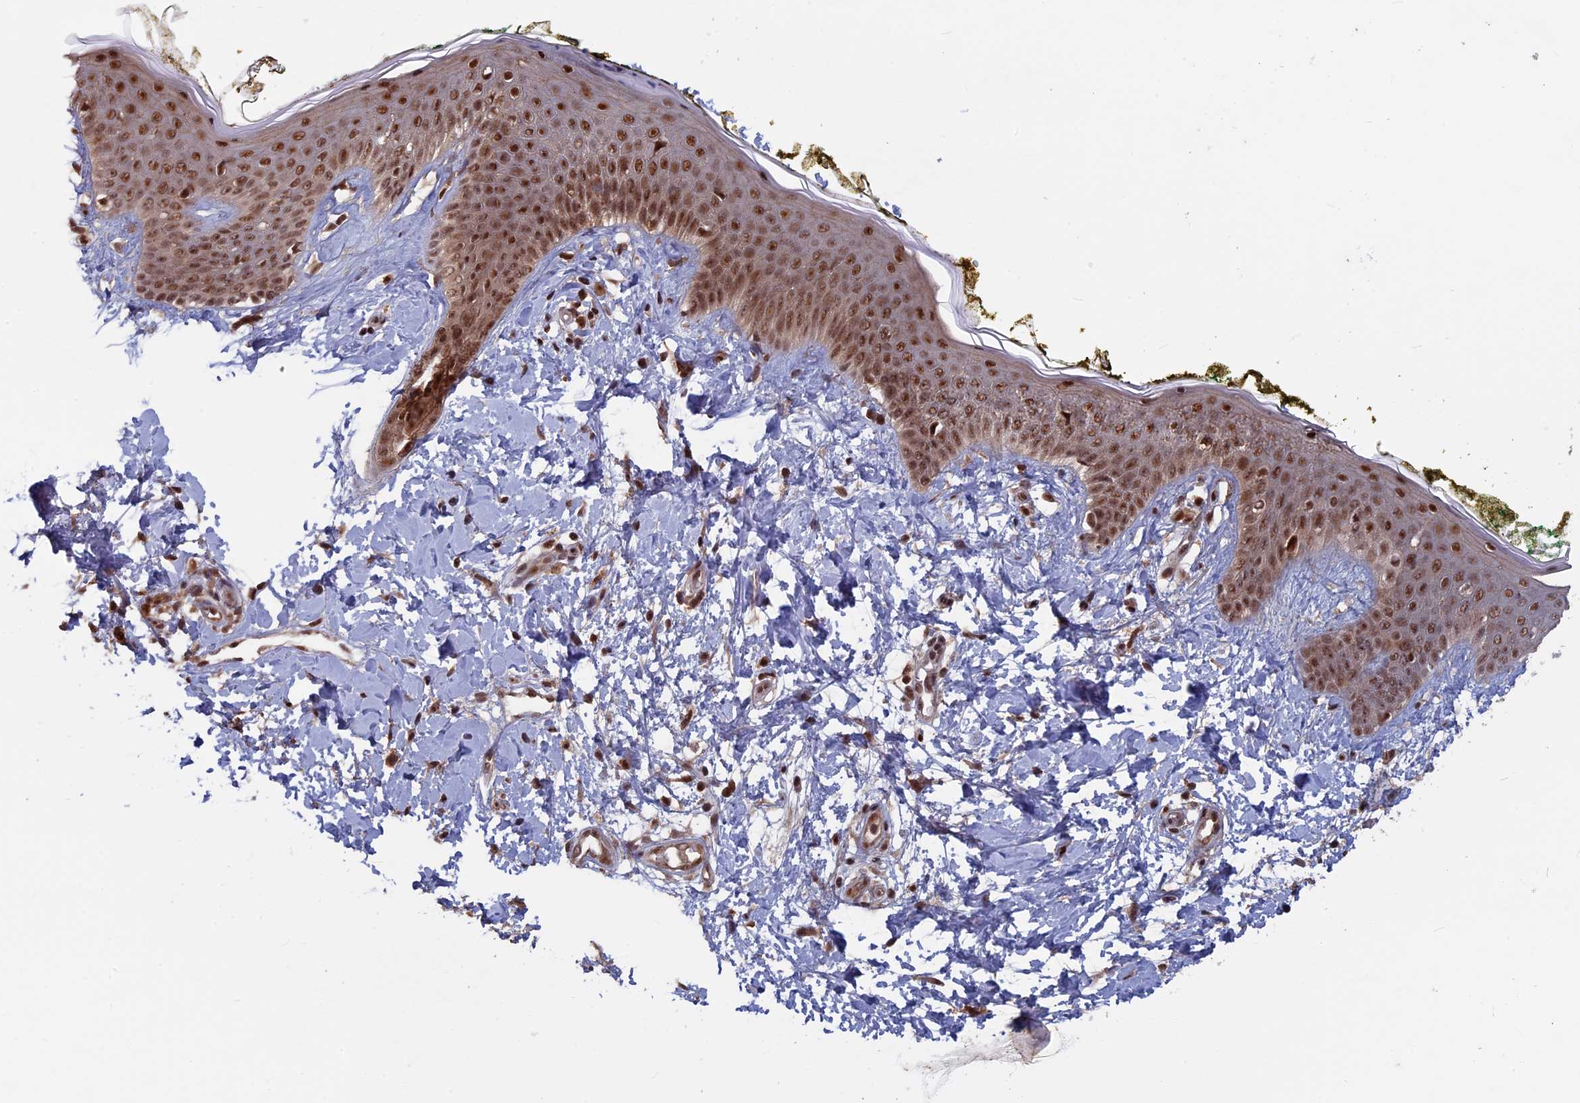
{"staining": {"intensity": "strong", "quantity": ">75%", "location": "cytoplasmic/membranous,nuclear"}, "tissue": "skin", "cell_type": "Fibroblasts", "image_type": "normal", "snomed": [{"axis": "morphology", "description": "Normal tissue, NOS"}, {"axis": "topography", "description": "Skin"}], "caption": "A brown stain highlights strong cytoplasmic/membranous,nuclear positivity of a protein in fibroblasts of benign skin. (DAB (3,3'-diaminobenzidine) IHC, brown staining for protein, blue staining for nuclei).", "gene": "CACTIN", "patient": {"sex": "female", "age": 34}}